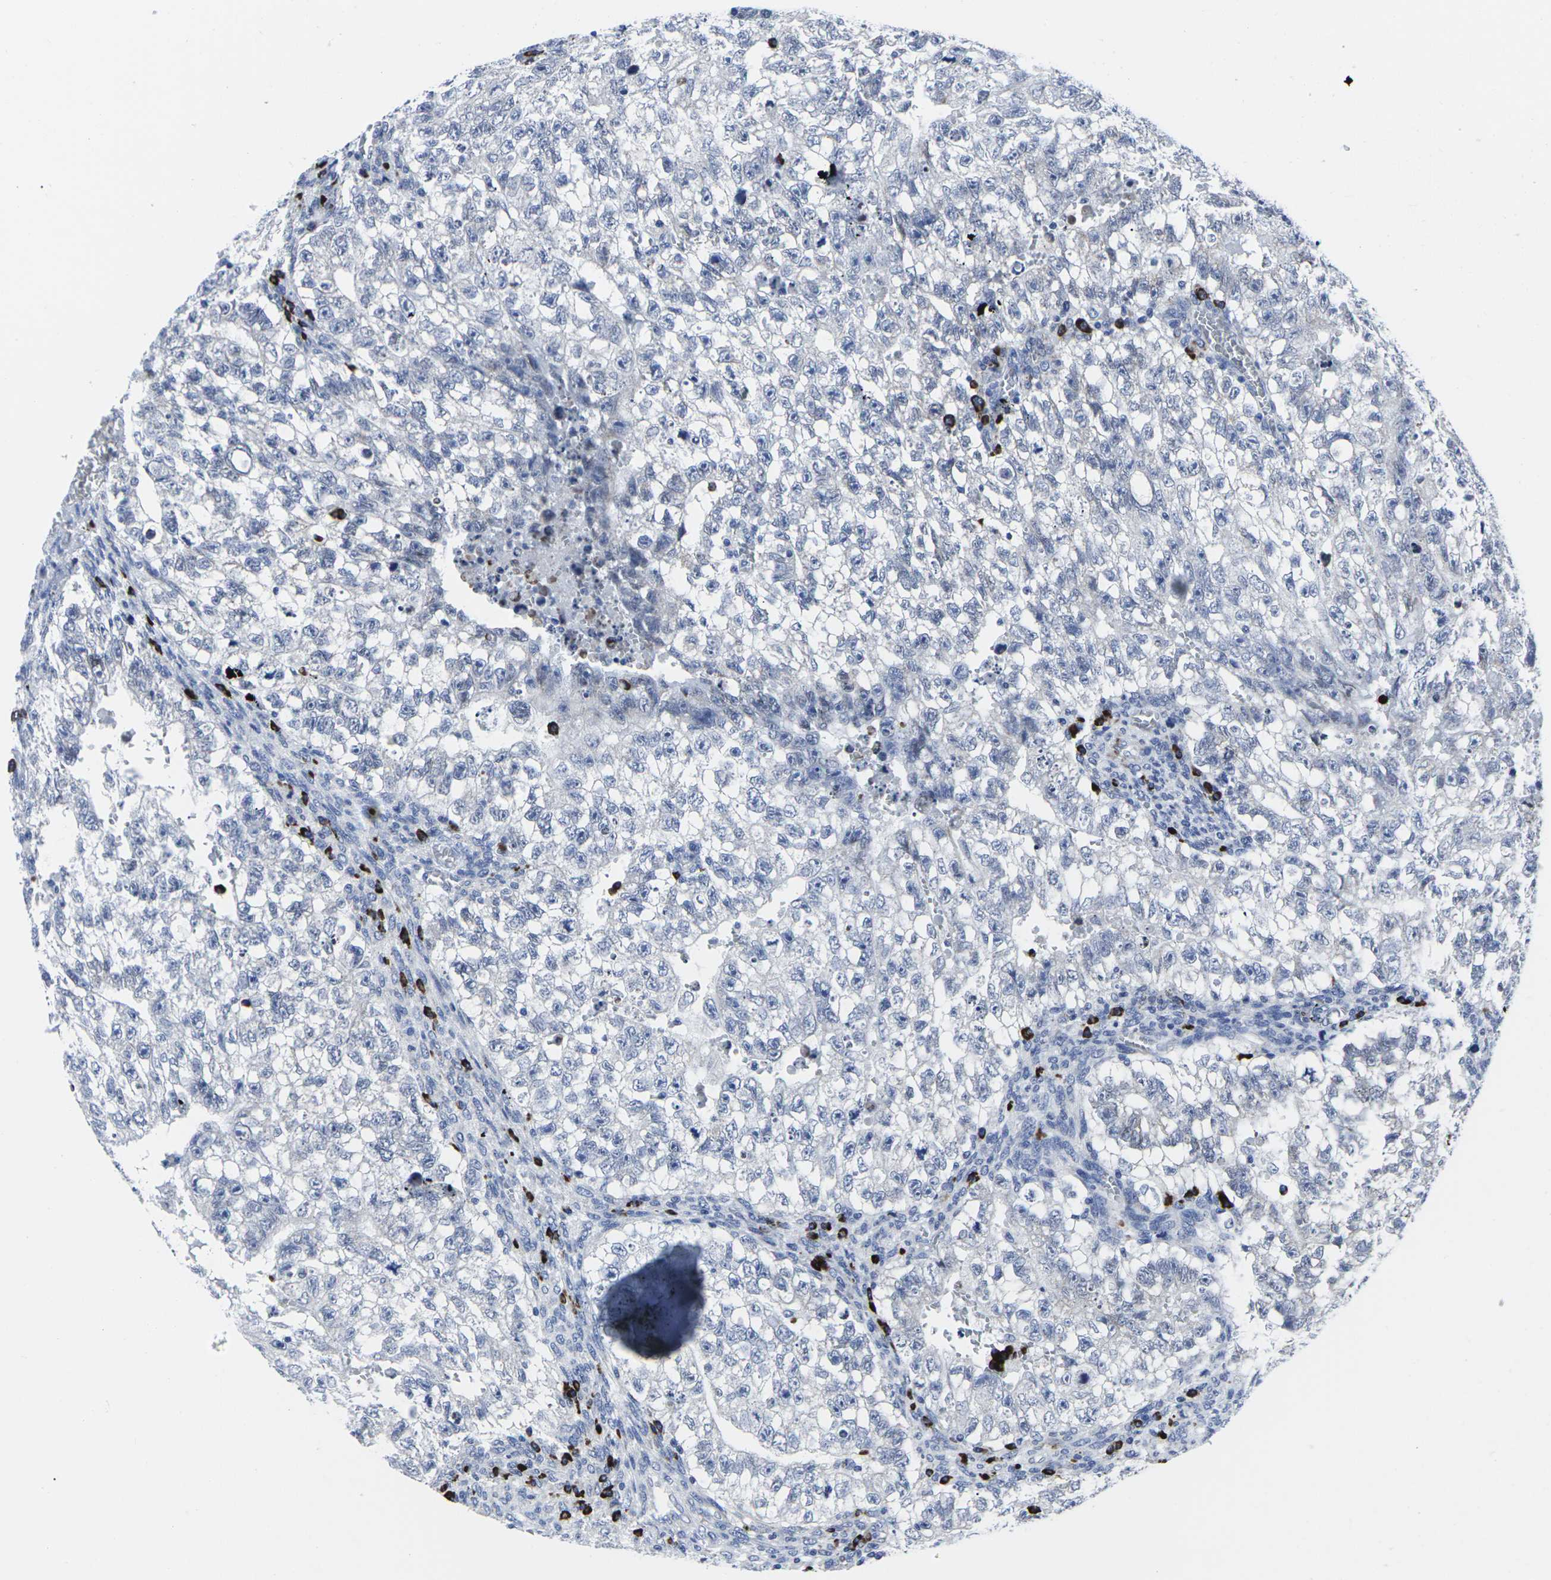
{"staining": {"intensity": "negative", "quantity": "none", "location": "none"}, "tissue": "testis cancer", "cell_type": "Tumor cells", "image_type": "cancer", "snomed": [{"axis": "morphology", "description": "Seminoma, NOS"}, {"axis": "morphology", "description": "Carcinoma, Embryonal, NOS"}, {"axis": "topography", "description": "Testis"}], "caption": "Protein analysis of testis cancer shows no significant expression in tumor cells. (DAB (3,3'-diaminobenzidine) immunohistochemistry visualized using brightfield microscopy, high magnification).", "gene": "RPN1", "patient": {"sex": "male", "age": 38}}